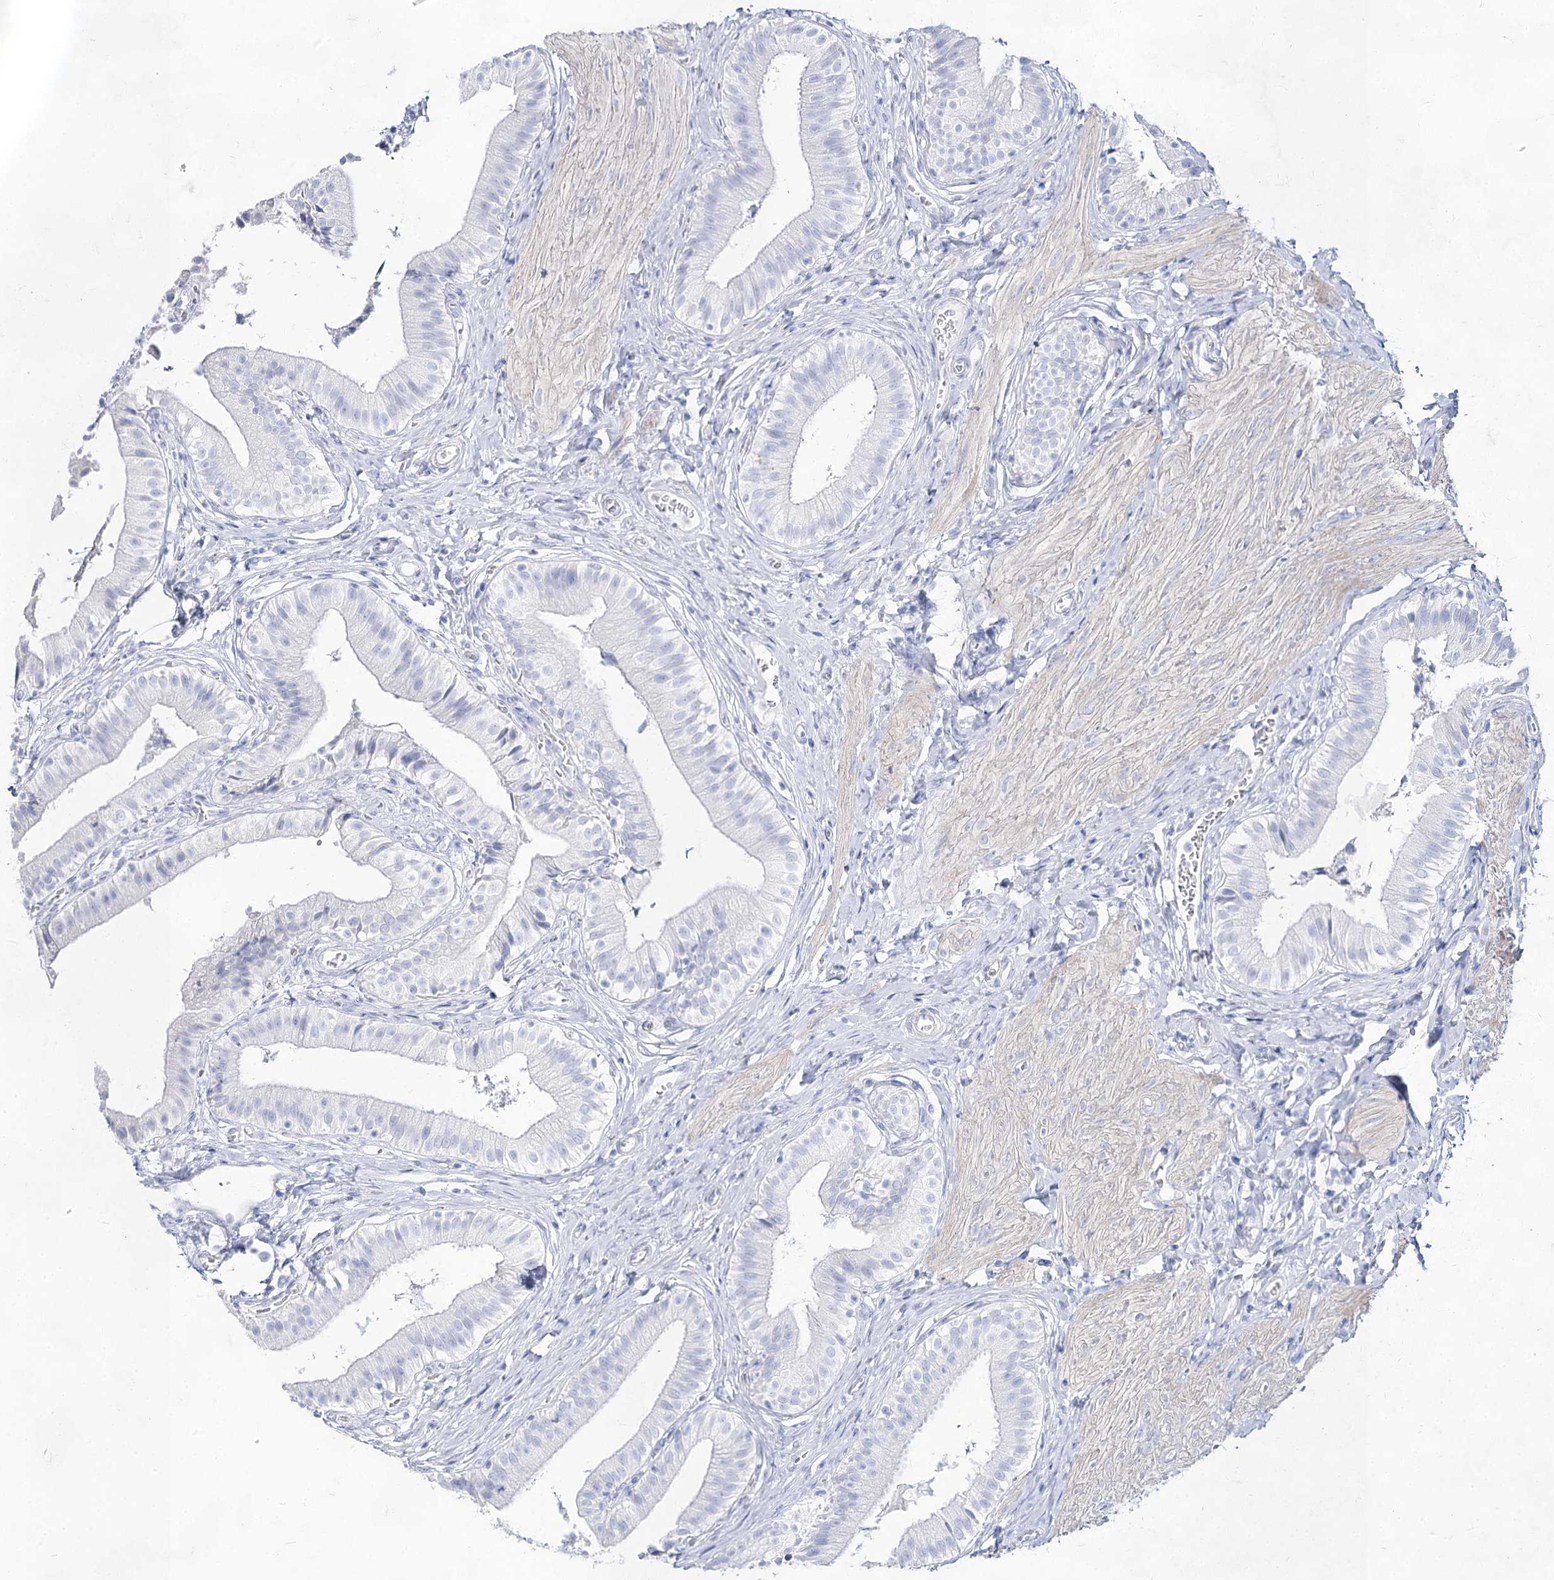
{"staining": {"intensity": "negative", "quantity": "none", "location": "none"}, "tissue": "gallbladder", "cell_type": "Glandular cells", "image_type": "normal", "snomed": [{"axis": "morphology", "description": "Normal tissue, NOS"}, {"axis": "topography", "description": "Gallbladder"}], "caption": "An IHC micrograph of benign gallbladder is shown. There is no staining in glandular cells of gallbladder.", "gene": "ACRV1", "patient": {"sex": "female", "age": 47}}